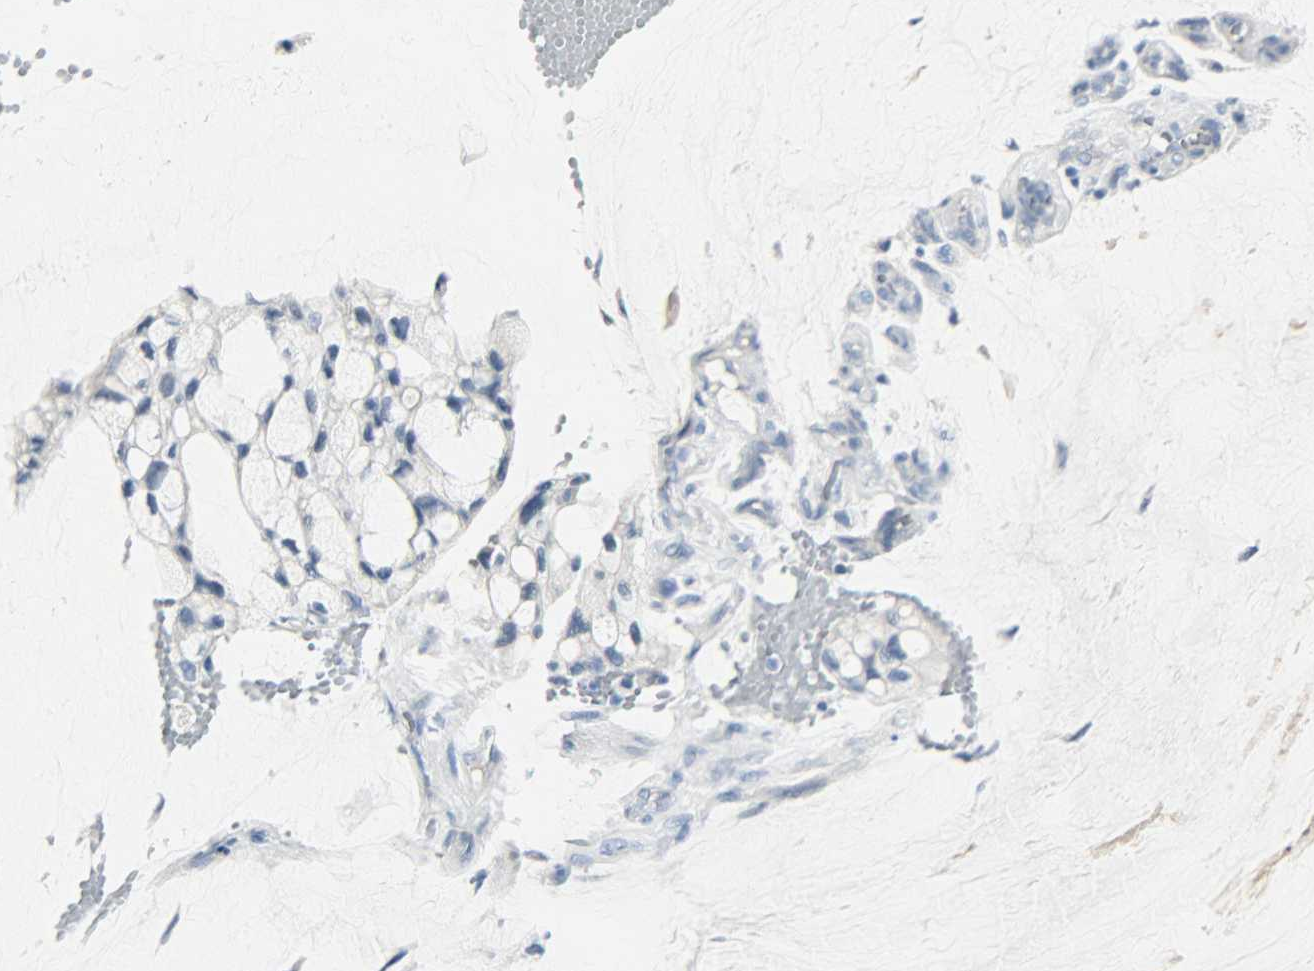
{"staining": {"intensity": "negative", "quantity": "none", "location": "none"}, "tissue": "ovarian cancer", "cell_type": "Tumor cells", "image_type": "cancer", "snomed": [{"axis": "morphology", "description": "Cystadenocarcinoma, mucinous, NOS"}, {"axis": "topography", "description": "Ovary"}], "caption": "High power microscopy histopathology image of an IHC histopathology image of ovarian cancer (mucinous cystadenocarcinoma), revealing no significant staining in tumor cells.", "gene": "KIT", "patient": {"sex": "female", "age": 39}}